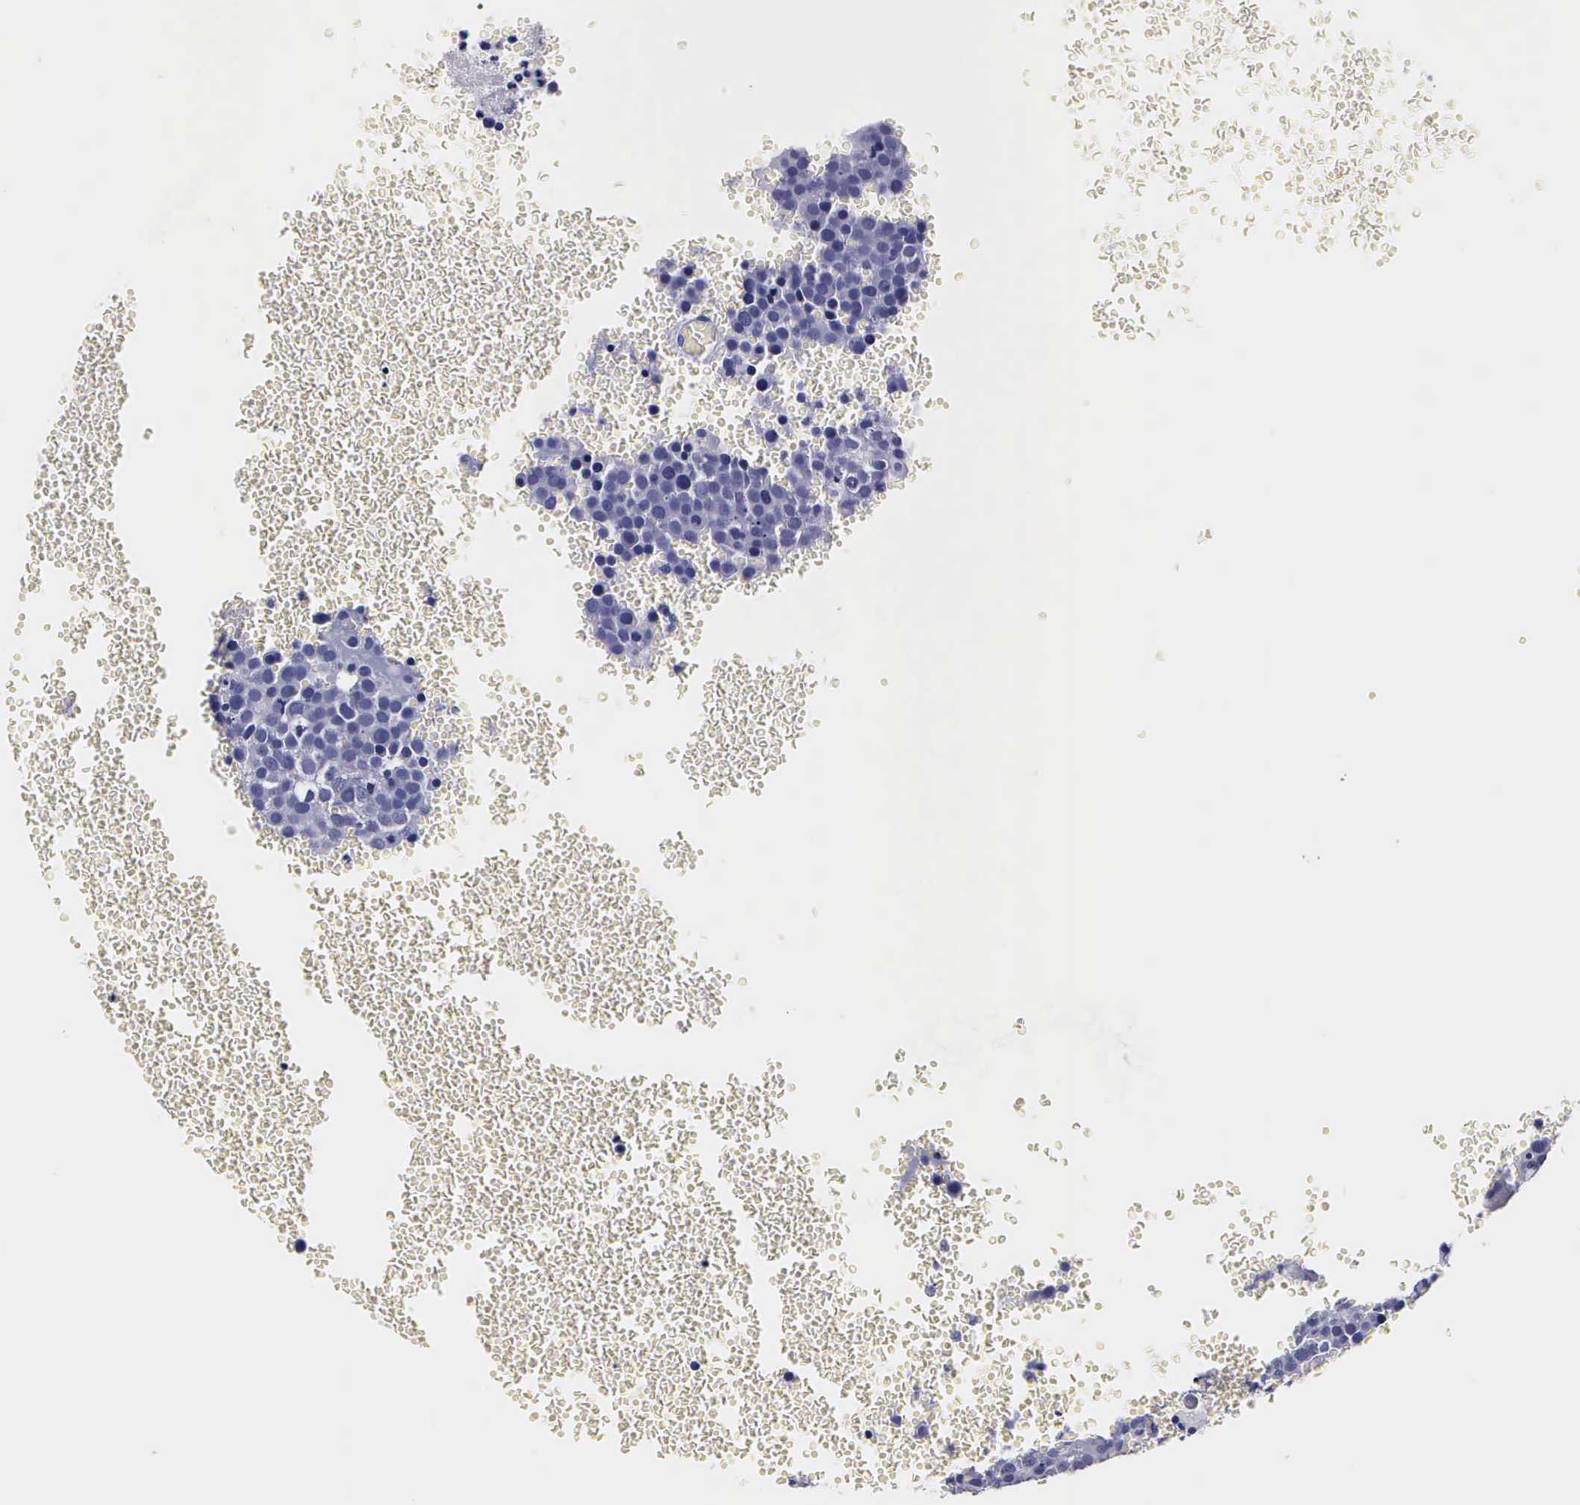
{"staining": {"intensity": "negative", "quantity": "none", "location": "none"}, "tissue": "testis cancer", "cell_type": "Tumor cells", "image_type": "cancer", "snomed": [{"axis": "morphology", "description": "Seminoma, NOS"}, {"axis": "topography", "description": "Testis"}], "caption": "An immunohistochemistry (IHC) photomicrograph of testis cancer (seminoma) is shown. There is no staining in tumor cells of testis cancer (seminoma). (DAB (3,3'-diaminobenzidine) IHC visualized using brightfield microscopy, high magnification).", "gene": "IAPP", "patient": {"sex": "male", "age": 71}}